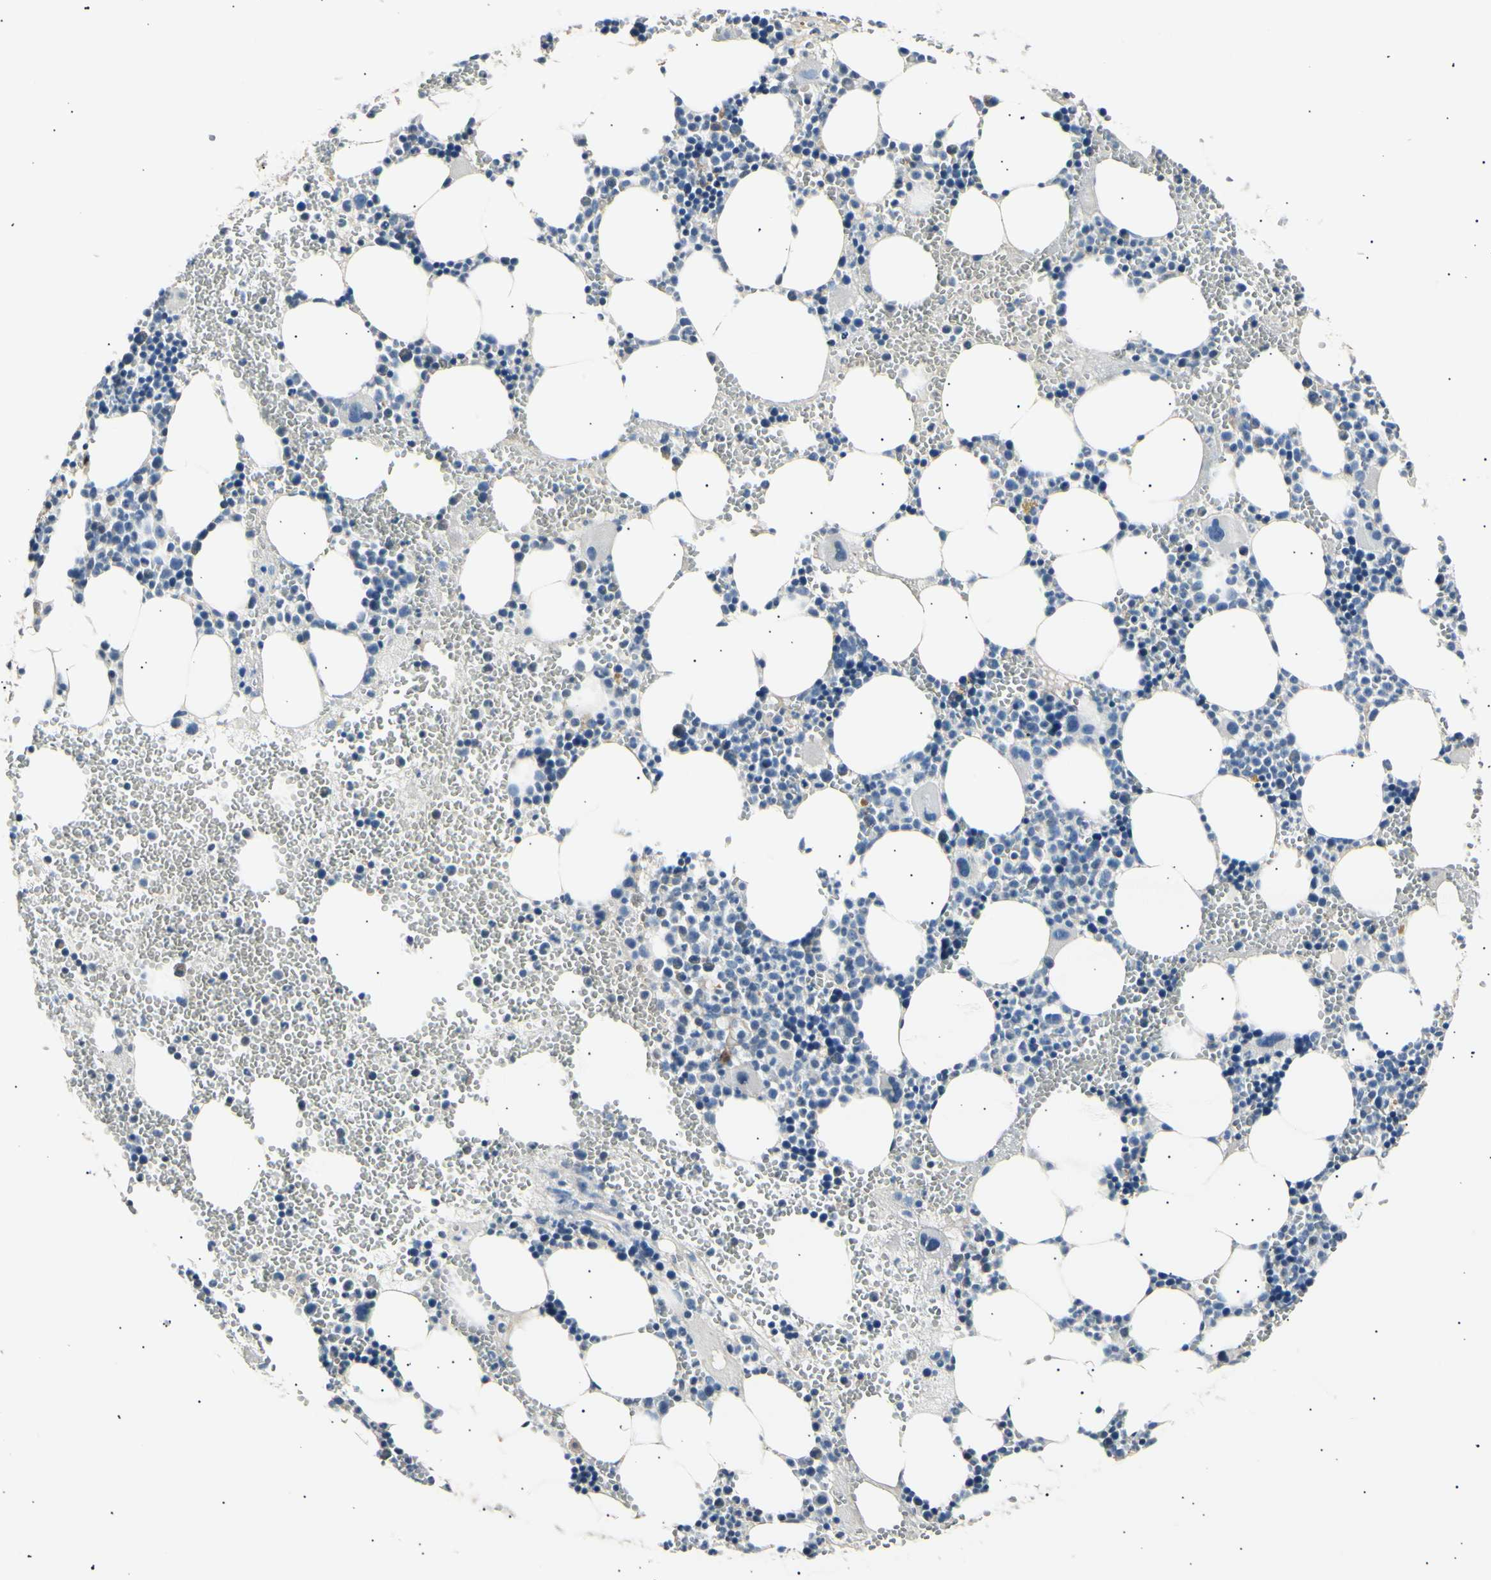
{"staining": {"intensity": "negative", "quantity": "none", "location": "none"}, "tissue": "bone marrow", "cell_type": "Hematopoietic cells", "image_type": "normal", "snomed": [{"axis": "morphology", "description": "Normal tissue, NOS"}, {"axis": "morphology", "description": "Inflammation, NOS"}, {"axis": "topography", "description": "Bone marrow"}], "caption": "This is an immunohistochemistry (IHC) photomicrograph of normal human bone marrow. There is no staining in hematopoietic cells.", "gene": "LDLR", "patient": {"sex": "female", "age": 76}}